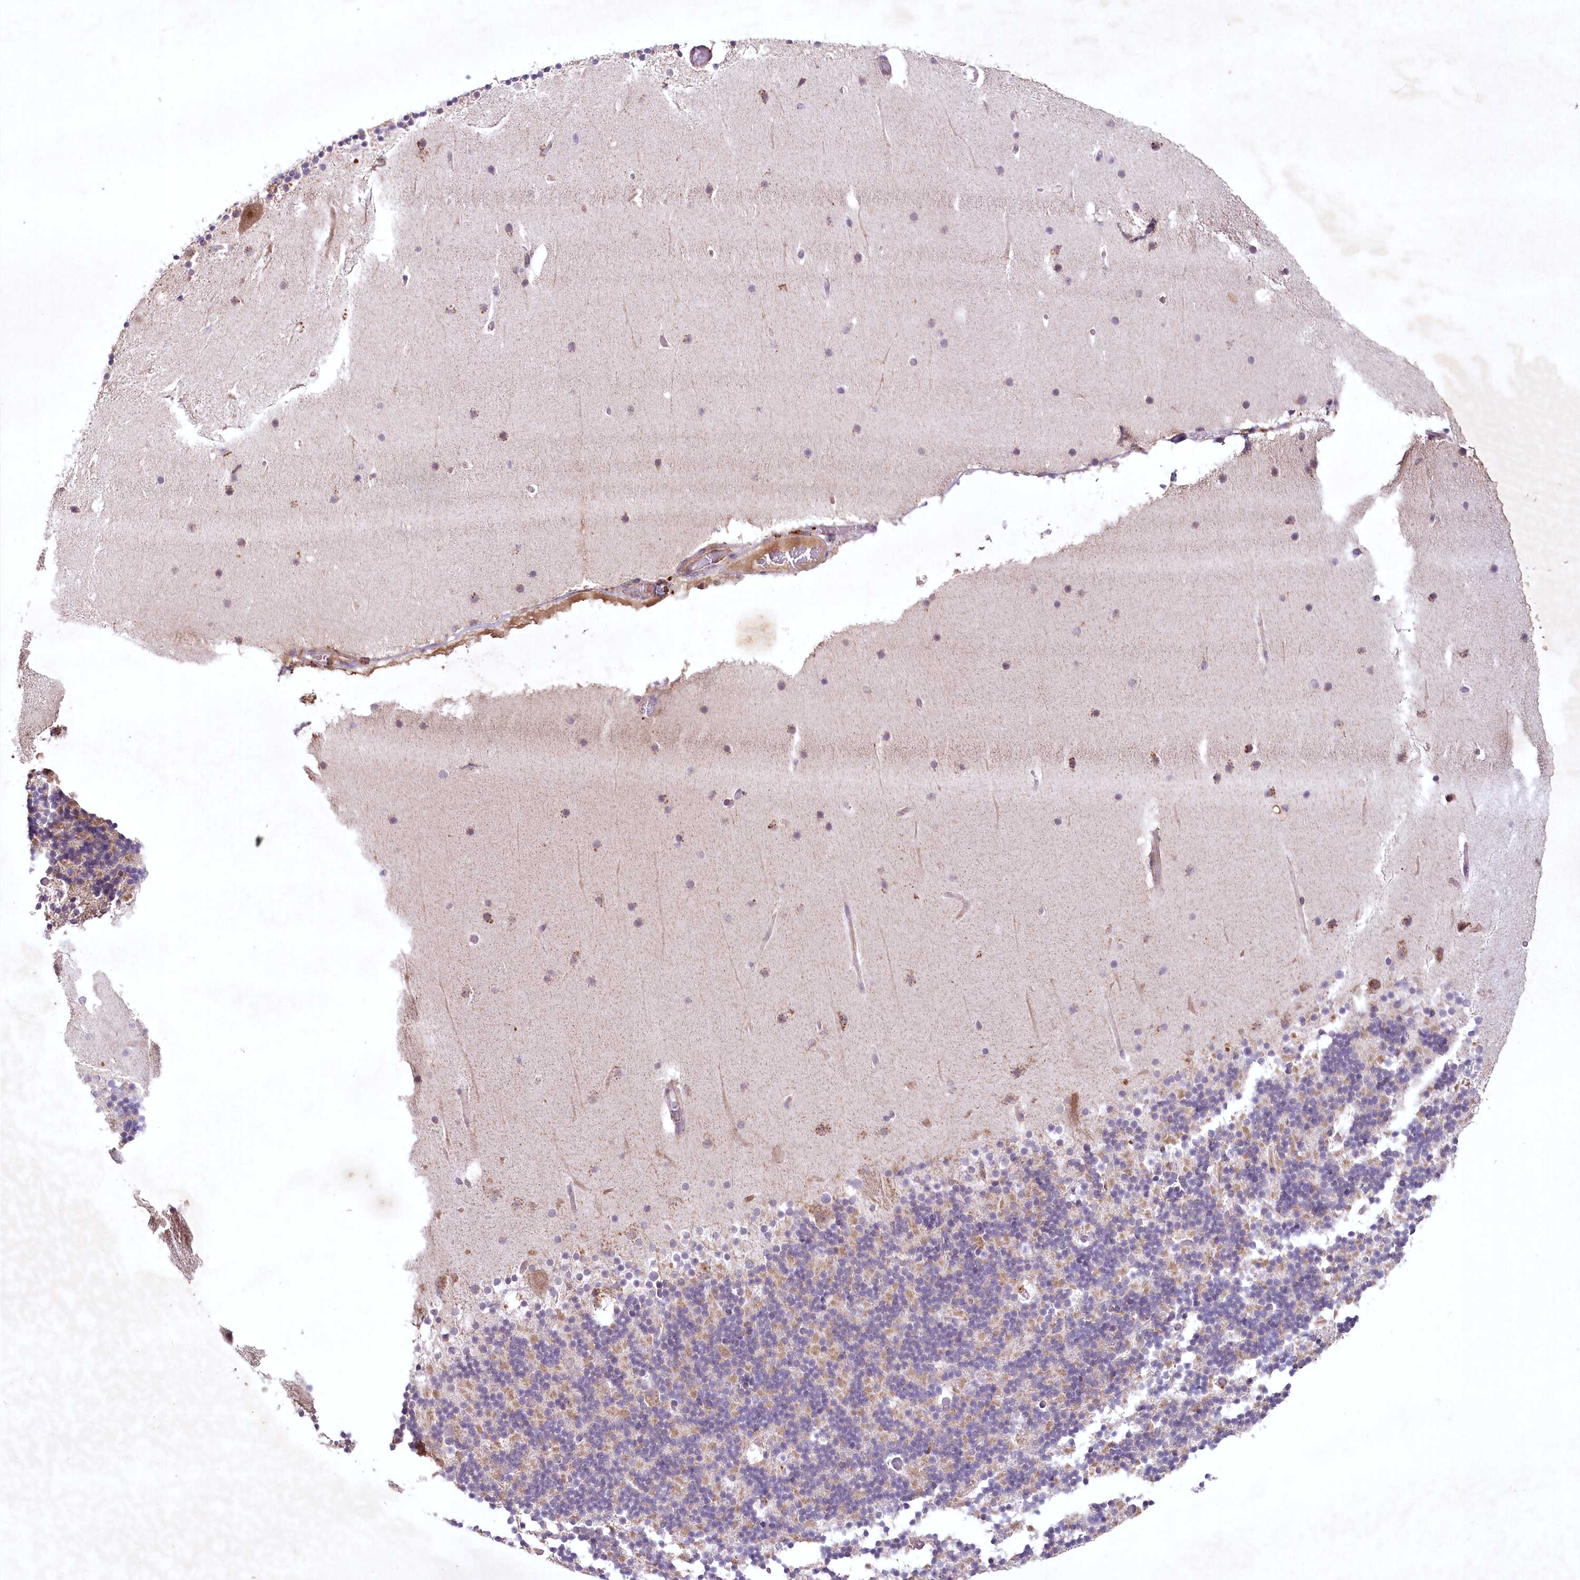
{"staining": {"intensity": "weak", "quantity": "25%-75%", "location": "cytoplasmic/membranous"}, "tissue": "cerebellum", "cell_type": "Cells in granular layer", "image_type": "normal", "snomed": [{"axis": "morphology", "description": "Normal tissue, NOS"}, {"axis": "topography", "description": "Cerebellum"}], "caption": "High-magnification brightfield microscopy of benign cerebellum stained with DAB (brown) and counterstained with hematoxylin (blue). cells in granular layer exhibit weak cytoplasmic/membranous expression is seen in approximately25%-75% of cells.", "gene": "MRPL44", "patient": {"sex": "male", "age": 57}}